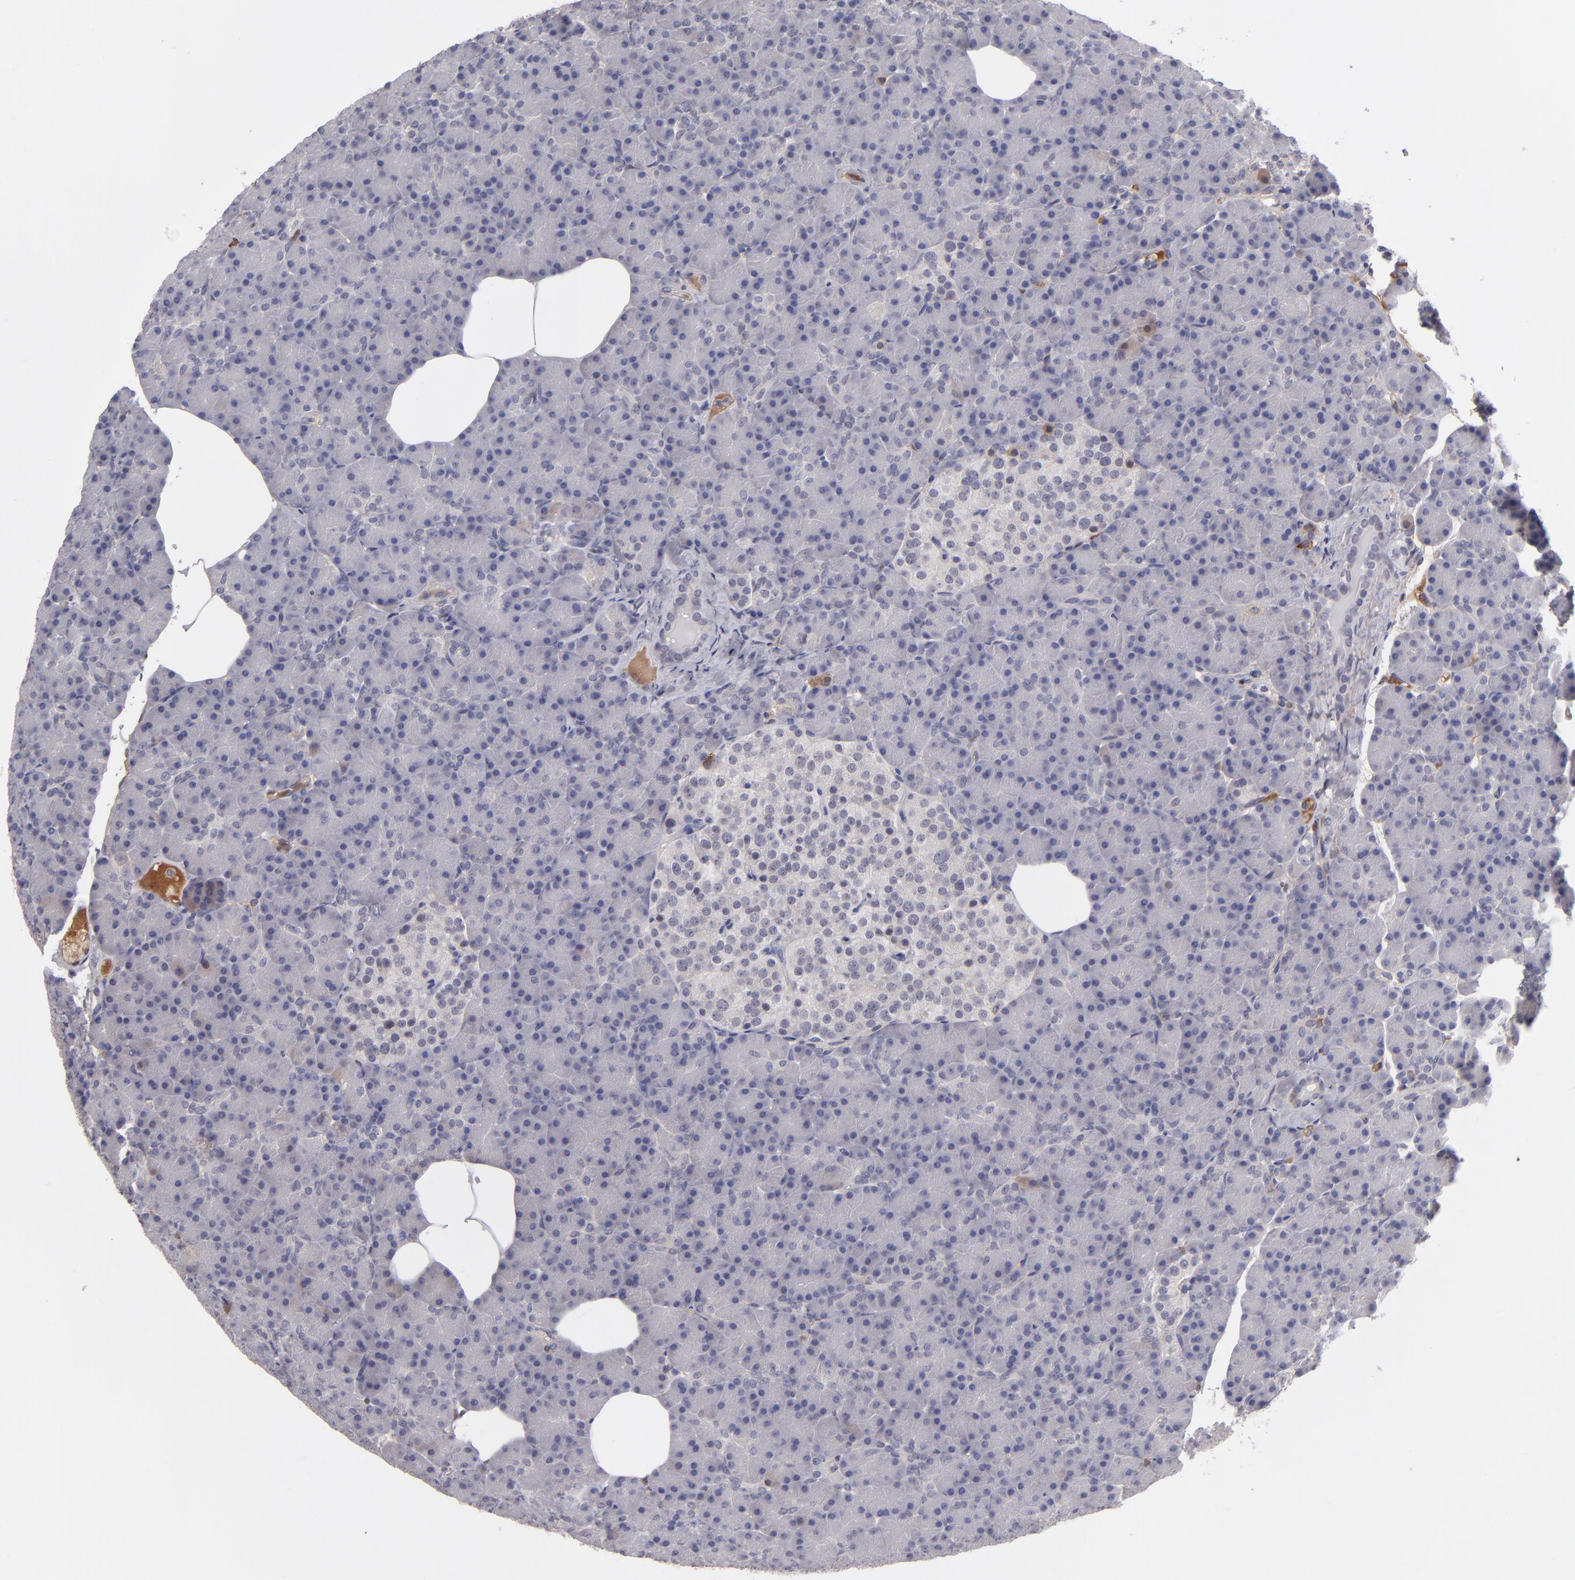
{"staining": {"intensity": "negative", "quantity": "none", "location": "none"}, "tissue": "pancreas", "cell_type": "Exocrine glandular cells", "image_type": "normal", "snomed": [{"axis": "morphology", "description": "Normal tissue, NOS"}, {"axis": "topography", "description": "Pancreas"}], "caption": "The immunohistochemistry (IHC) image has no significant positivity in exocrine glandular cells of pancreas. (DAB (3,3'-diaminobenzidine) immunohistochemistry, high magnification).", "gene": "ITIH4", "patient": {"sex": "female", "age": 43}}